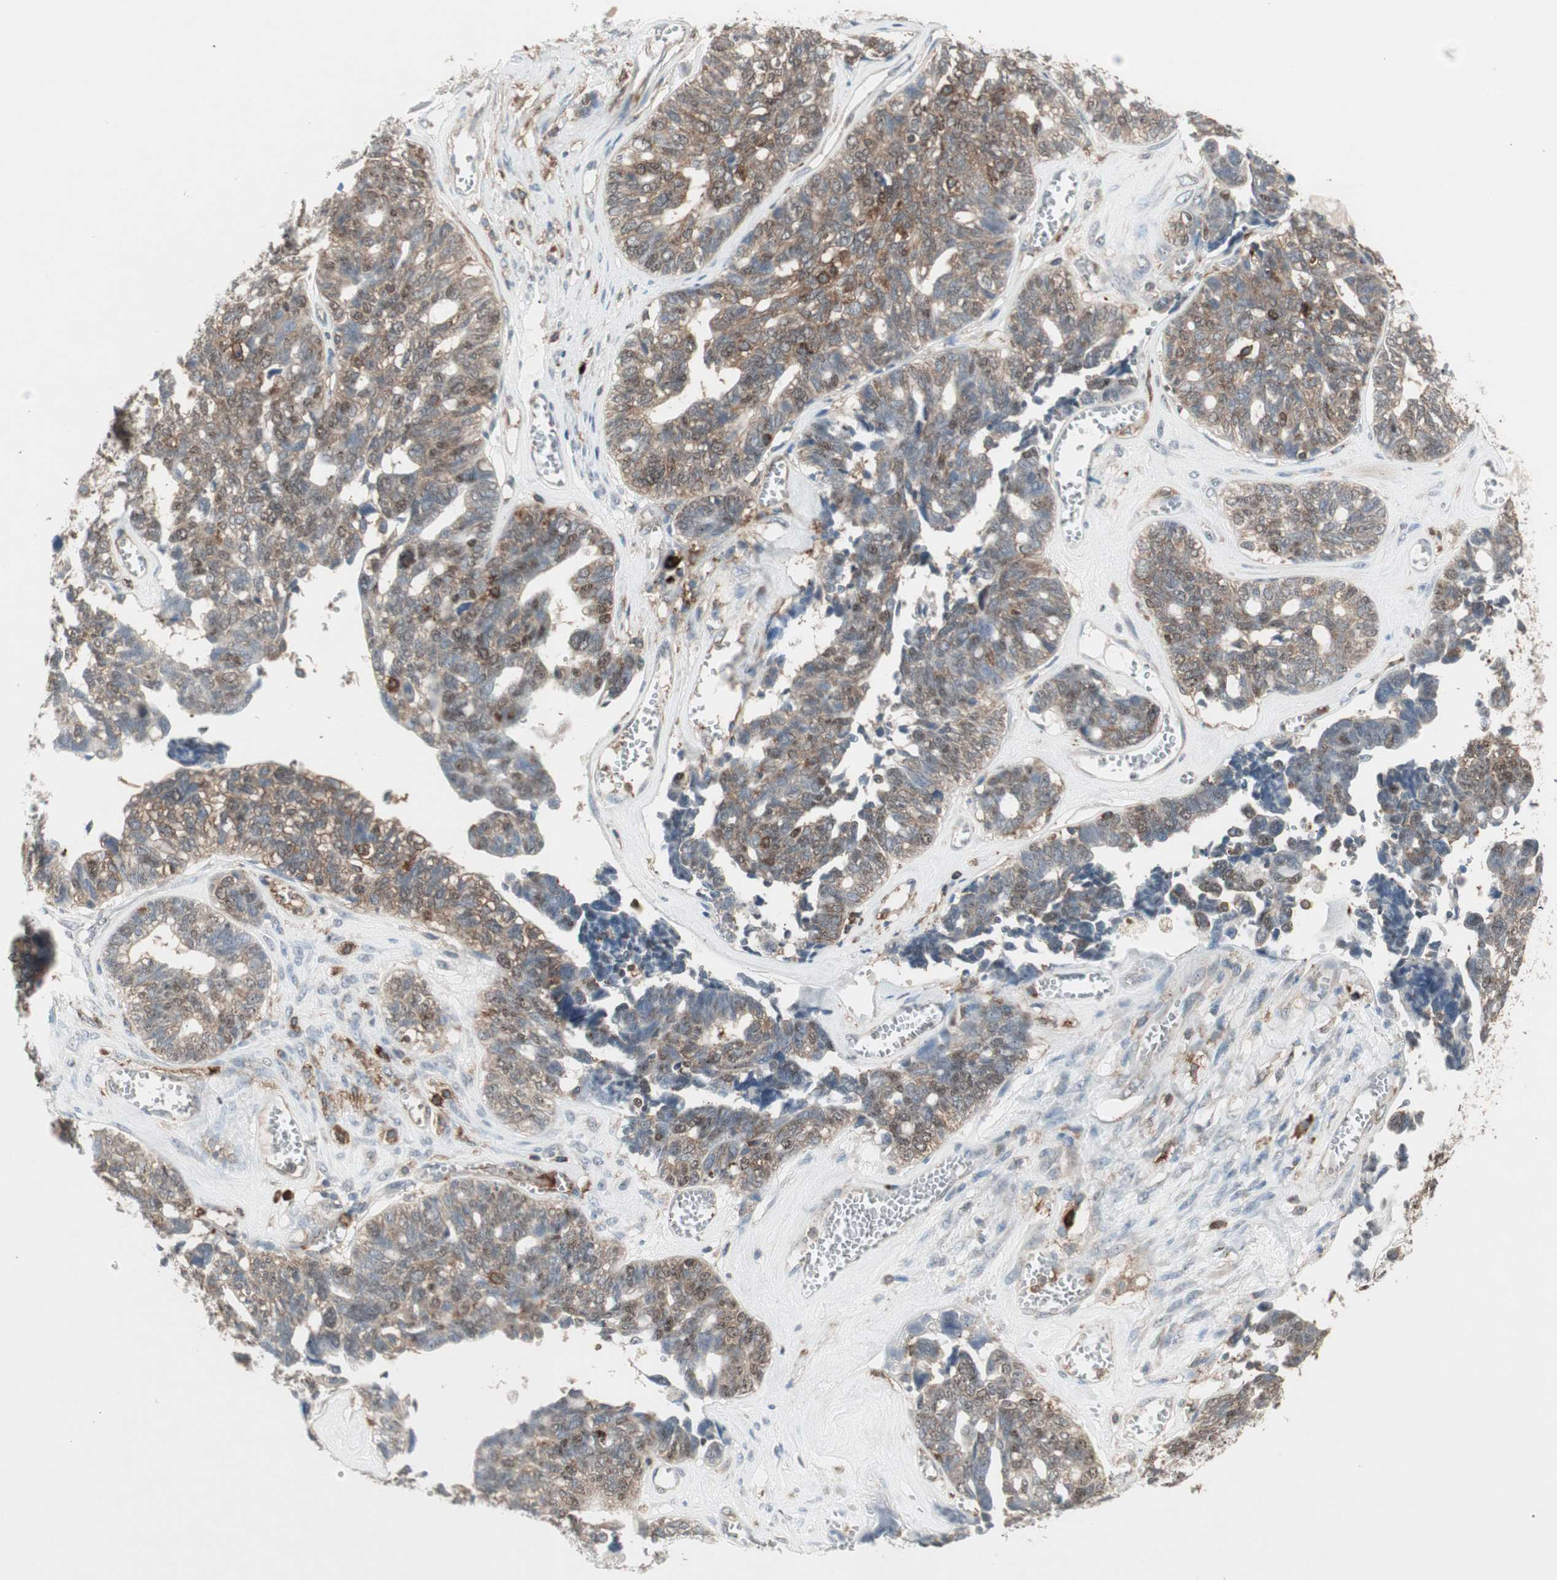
{"staining": {"intensity": "moderate", "quantity": ">75%", "location": "cytoplasmic/membranous,nuclear"}, "tissue": "ovarian cancer", "cell_type": "Tumor cells", "image_type": "cancer", "snomed": [{"axis": "morphology", "description": "Cystadenocarcinoma, serous, NOS"}, {"axis": "topography", "description": "Ovary"}], "caption": "Moderate cytoplasmic/membranous and nuclear protein expression is appreciated in approximately >75% of tumor cells in serous cystadenocarcinoma (ovarian).", "gene": "MMP3", "patient": {"sex": "female", "age": 79}}